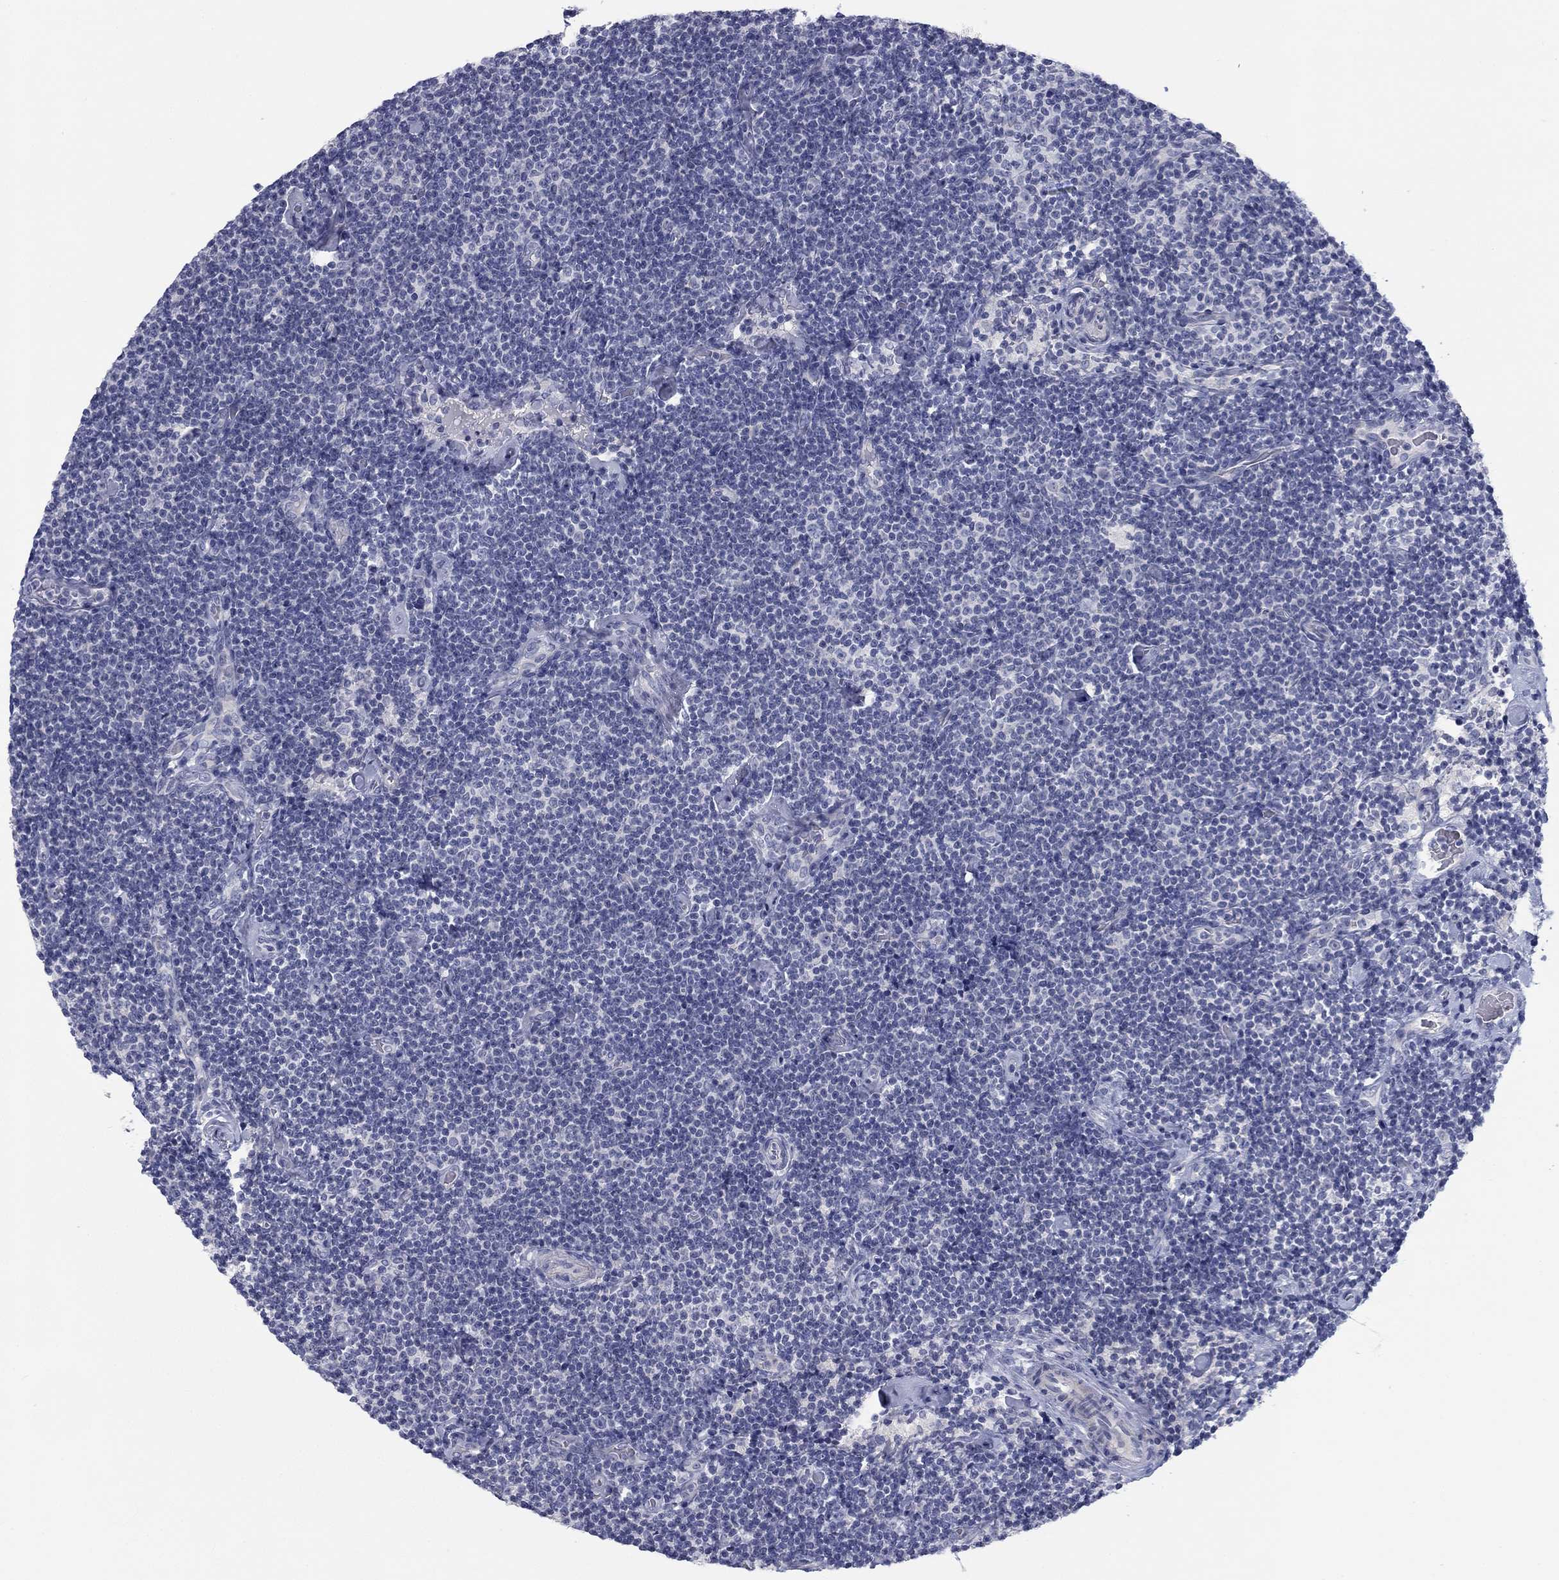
{"staining": {"intensity": "negative", "quantity": "none", "location": "none"}, "tissue": "lymphoma", "cell_type": "Tumor cells", "image_type": "cancer", "snomed": [{"axis": "morphology", "description": "Malignant lymphoma, non-Hodgkin's type, Low grade"}, {"axis": "topography", "description": "Lymph node"}], "caption": "This is a photomicrograph of immunohistochemistry (IHC) staining of malignant lymphoma, non-Hodgkin's type (low-grade), which shows no expression in tumor cells.", "gene": "CALB1", "patient": {"sex": "male", "age": 81}}